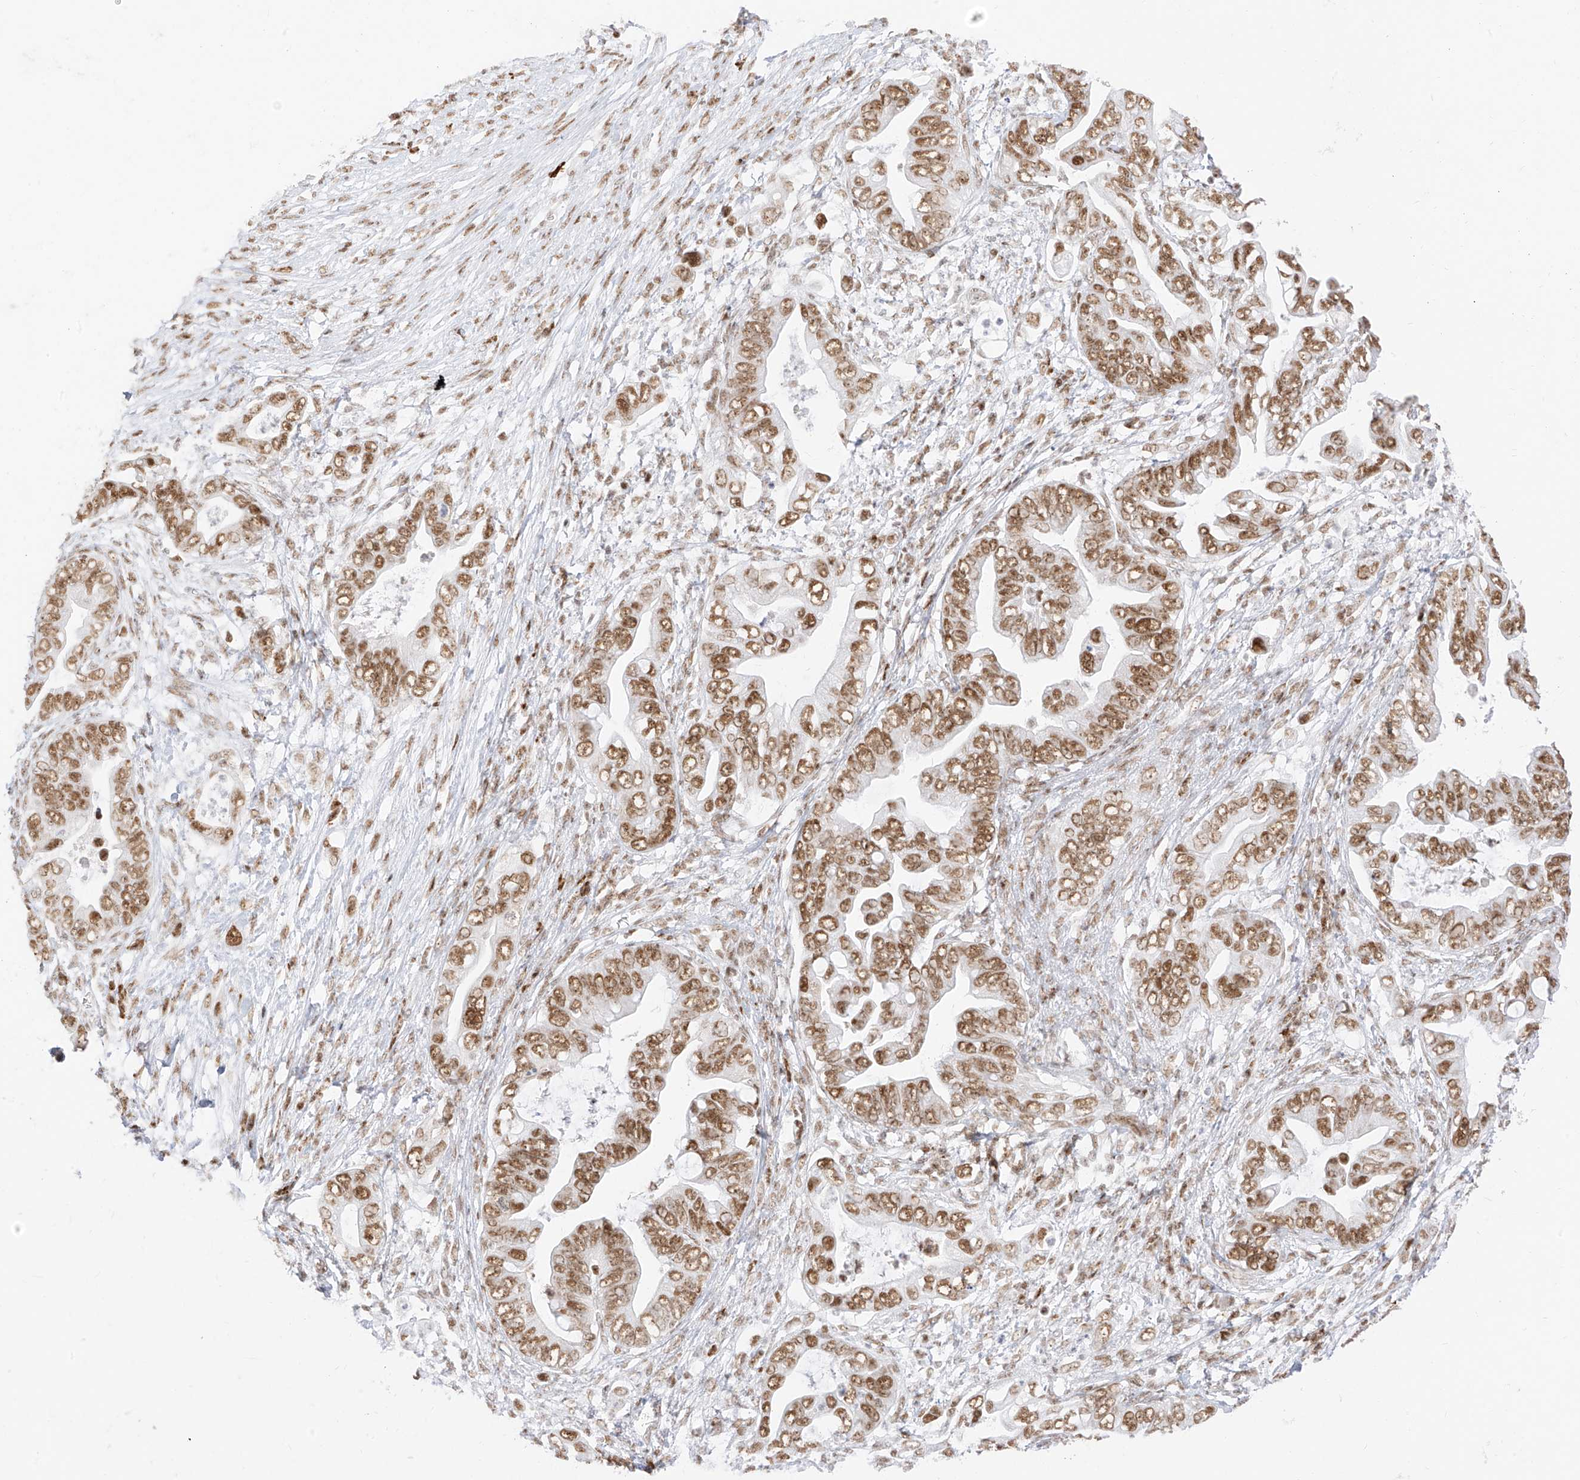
{"staining": {"intensity": "moderate", "quantity": ">75%", "location": "nuclear"}, "tissue": "pancreatic cancer", "cell_type": "Tumor cells", "image_type": "cancer", "snomed": [{"axis": "morphology", "description": "Adenocarcinoma, NOS"}, {"axis": "topography", "description": "Pancreas"}], "caption": "Immunohistochemical staining of pancreatic cancer (adenocarcinoma) exhibits moderate nuclear protein staining in about >75% of tumor cells.", "gene": "SUPT5H", "patient": {"sex": "male", "age": 75}}